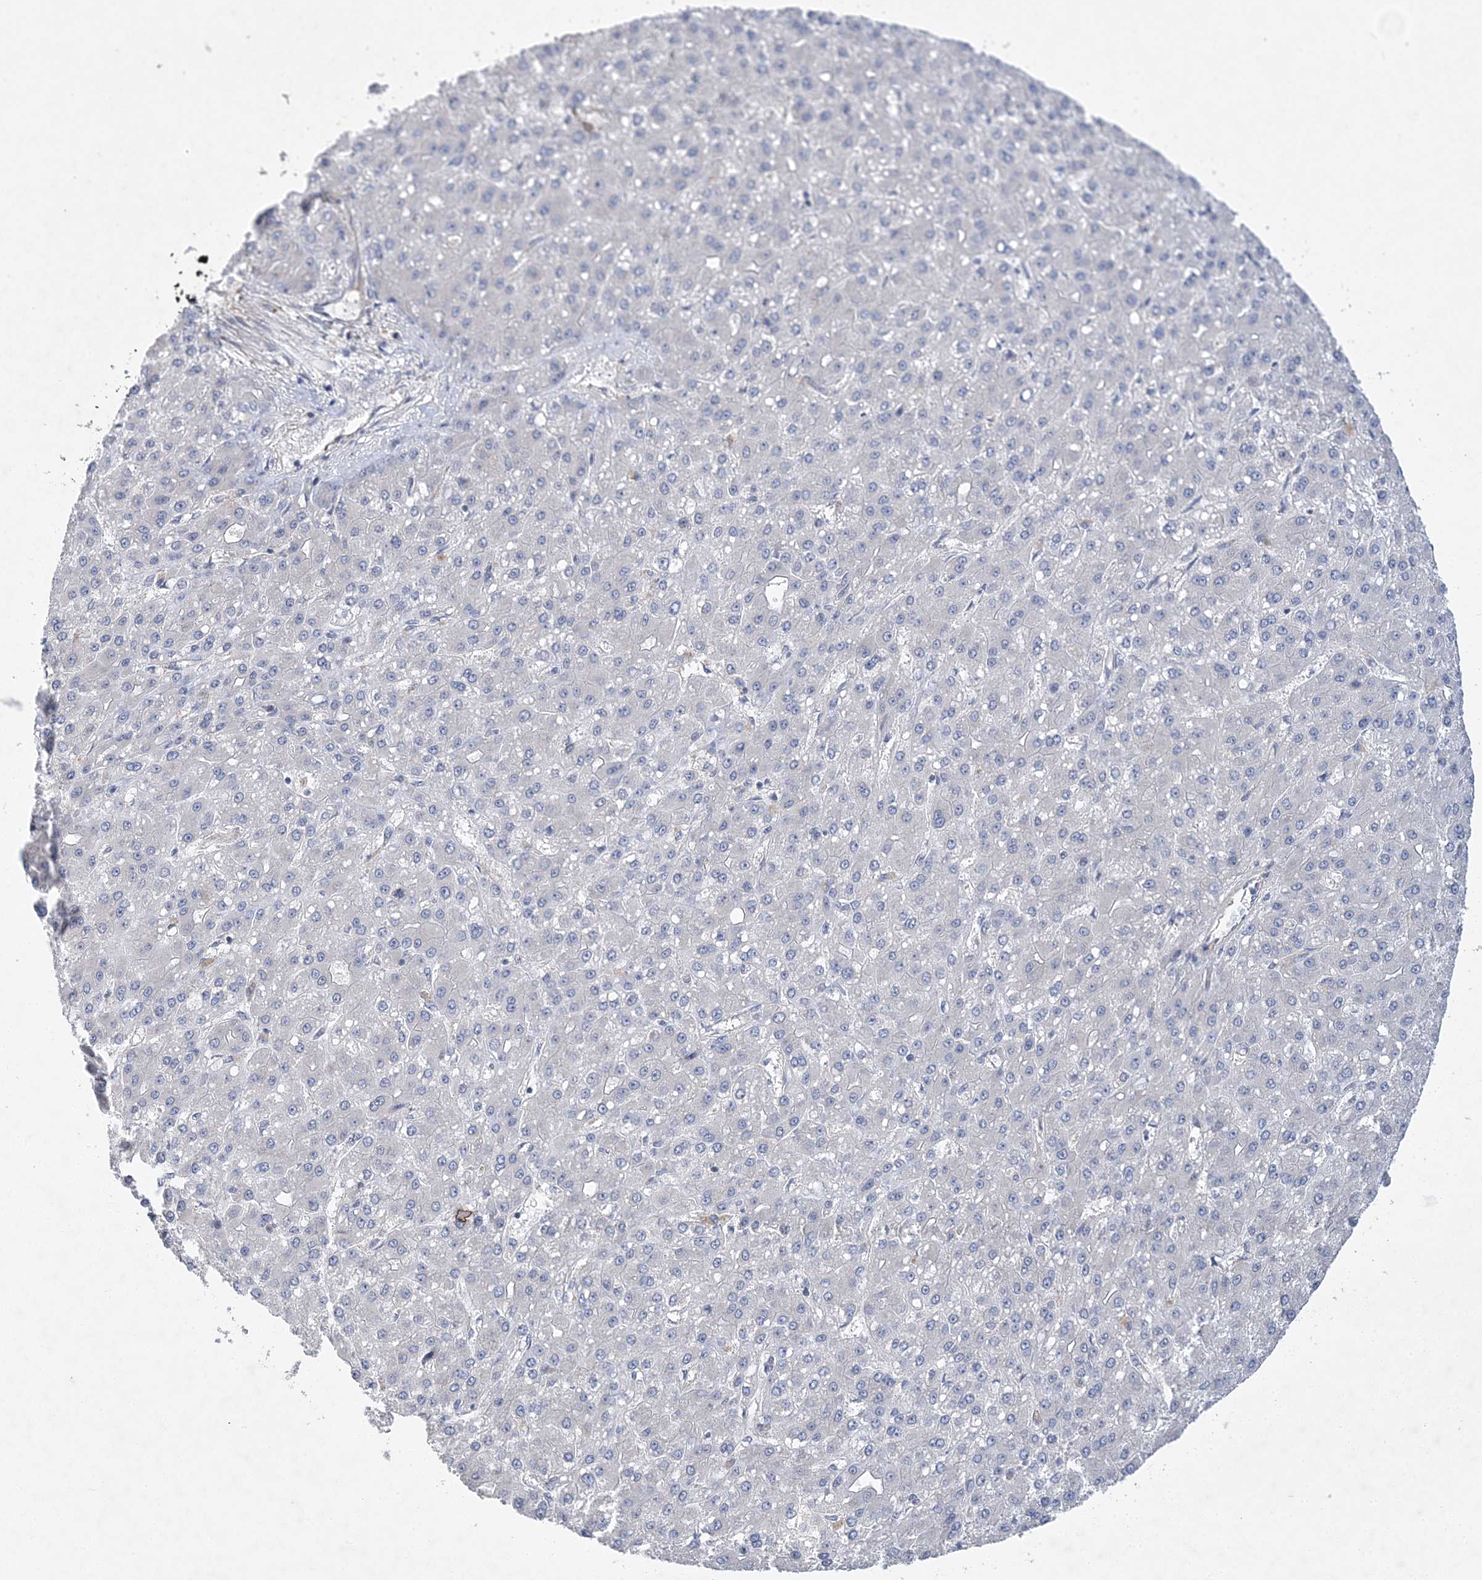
{"staining": {"intensity": "negative", "quantity": "none", "location": "none"}, "tissue": "liver cancer", "cell_type": "Tumor cells", "image_type": "cancer", "snomed": [{"axis": "morphology", "description": "Carcinoma, Hepatocellular, NOS"}, {"axis": "topography", "description": "Liver"}], "caption": "The IHC micrograph has no significant expression in tumor cells of hepatocellular carcinoma (liver) tissue. (IHC, brightfield microscopy, high magnification).", "gene": "MAP4K5", "patient": {"sex": "male", "age": 67}}